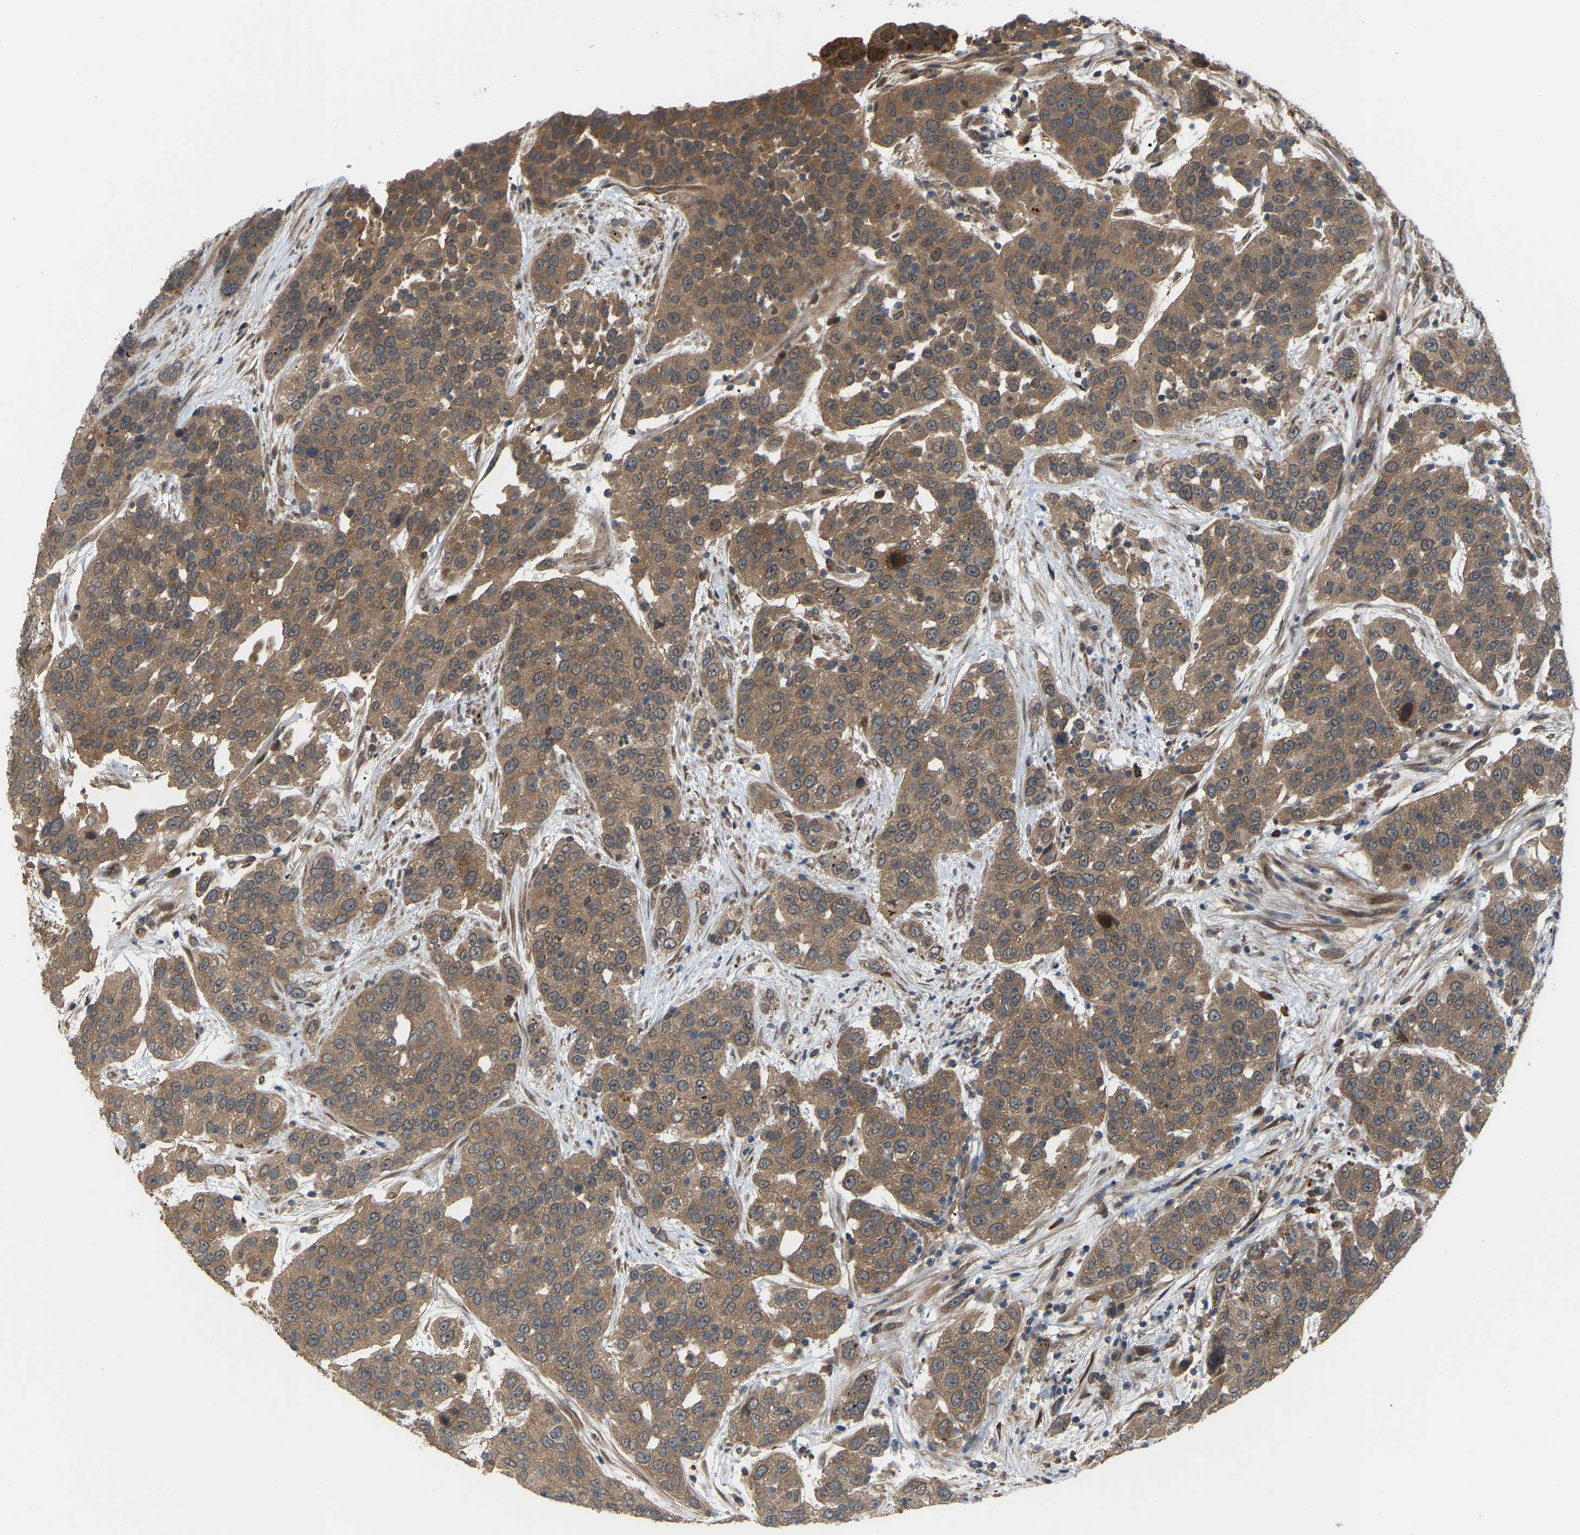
{"staining": {"intensity": "moderate", "quantity": ">75%", "location": "cytoplasmic/membranous"}, "tissue": "urothelial cancer", "cell_type": "Tumor cells", "image_type": "cancer", "snomed": [{"axis": "morphology", "description": "Urothelial carcinoma, High grade"}, {"axis": "topography", "description": "Urinary bladder"}], "caption": "Moderate cytoplasmic/membranous expression for a protein is appreciated in approximately >75% of tumor cells of urothelial carcinoma (high-grade) using immunohistochemistry.", "gene": "CROT", "patient": {"sex": "female", "age": 80}}